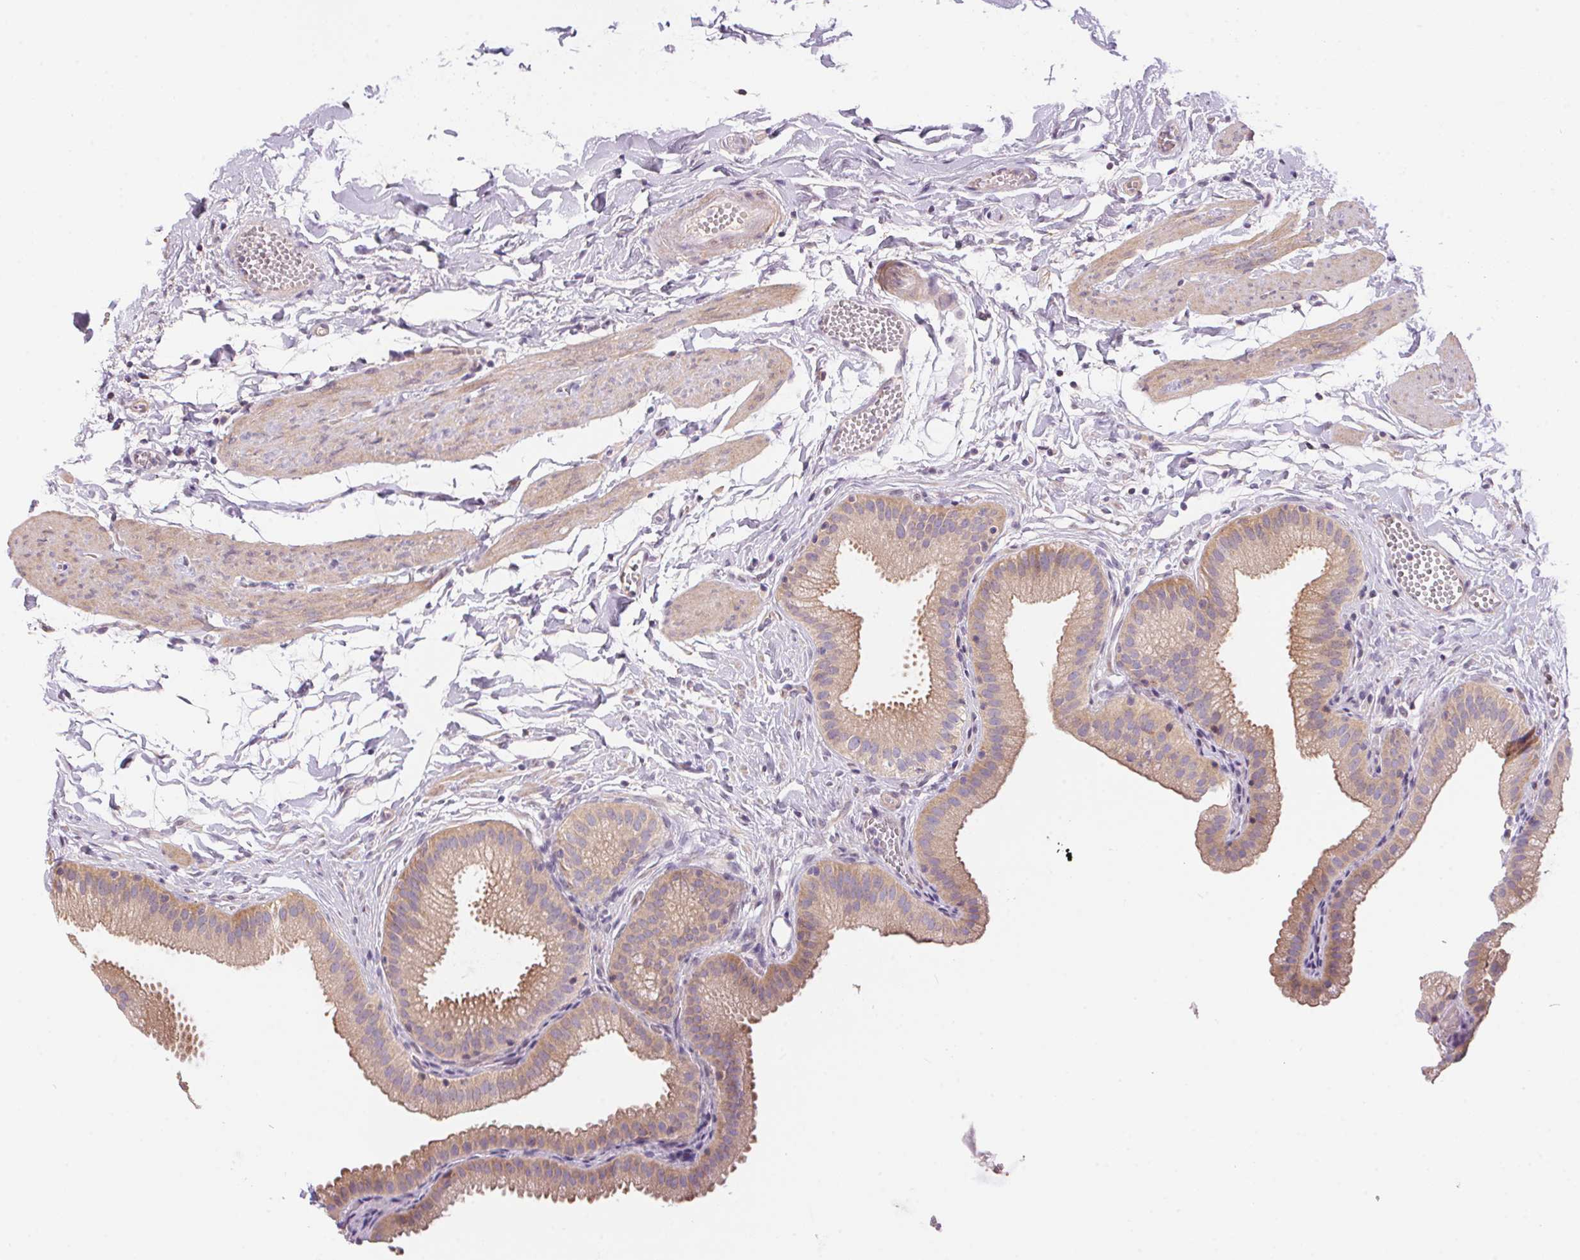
{"staining": {"intensity": "weak", "quantity": ">75%", "location": "cytoplasmic/membranous"}, "tissue": "gallbladder", "cell_type": "Glandular cells", "image_type": "normal", "snomed": [{"axis": "morphology", "description": "Normal tissue, NOS"}, {"axis": "topography", "description": "Gallbladder"}], "caption": "Brown immunohistochemical staining in unremarkable gallbladder exhibits weak cytoplasmic/membranous positivity in about >75% of glandular cells.", "gene": "UNC13B", "patient": {"sex": "female", "age": 63}}